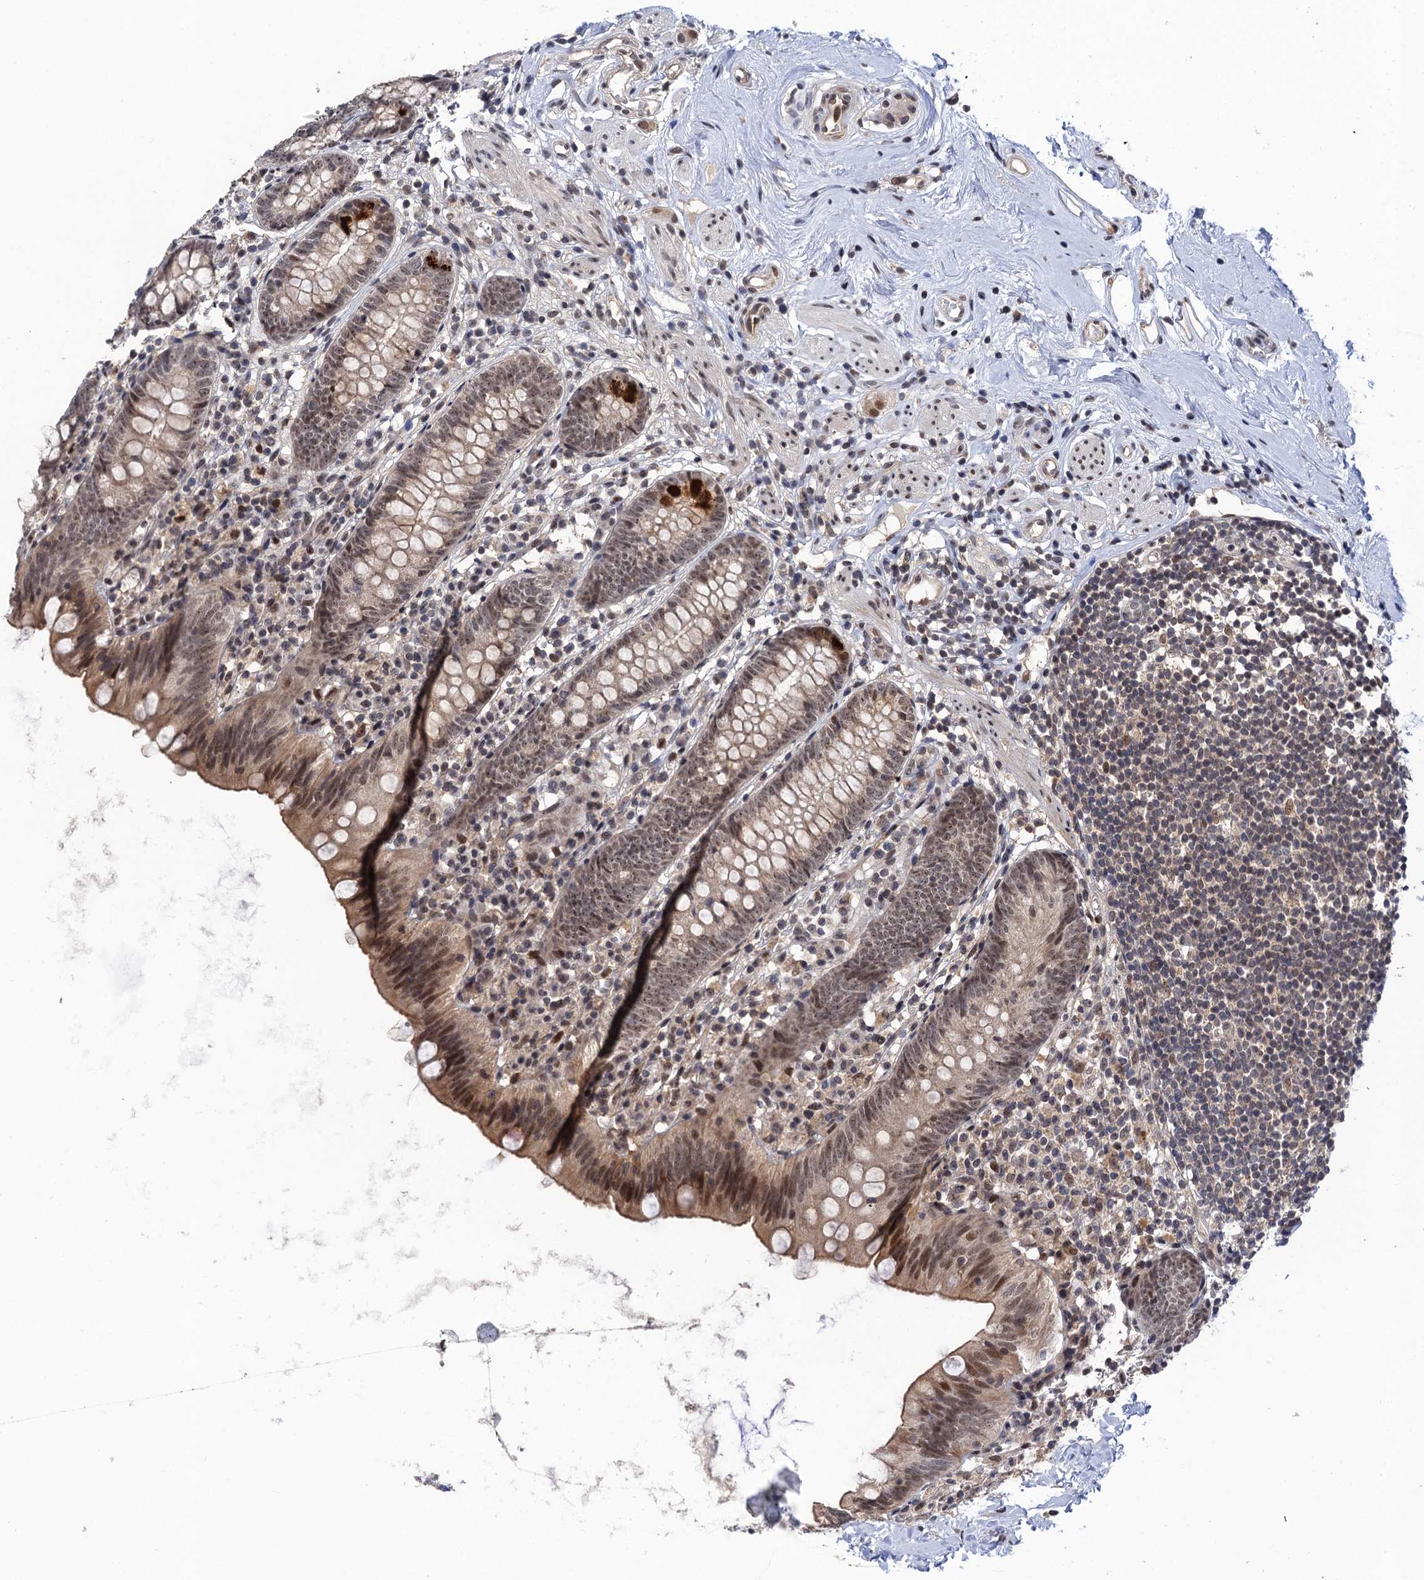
{"staining": {"intensity": "moderate", "quantity": "25%-75%", "location": "nuclear"}, "tissue": "appendix", "cell_type": "Glandular cells", "image_type": "normal", "snomed": [{"axis": "morphology", "description": "Normal tissue, NOS"}, {"axis": "topography", "description": "Appendix"}], "caption": "Immunohistochemical staining of benign appendix shows moderate nuclear protein staining in approximately 25%-75% of glandular cells.", "gene": "ZAR1L", "patient": {"sex": "female", "age": 62}}